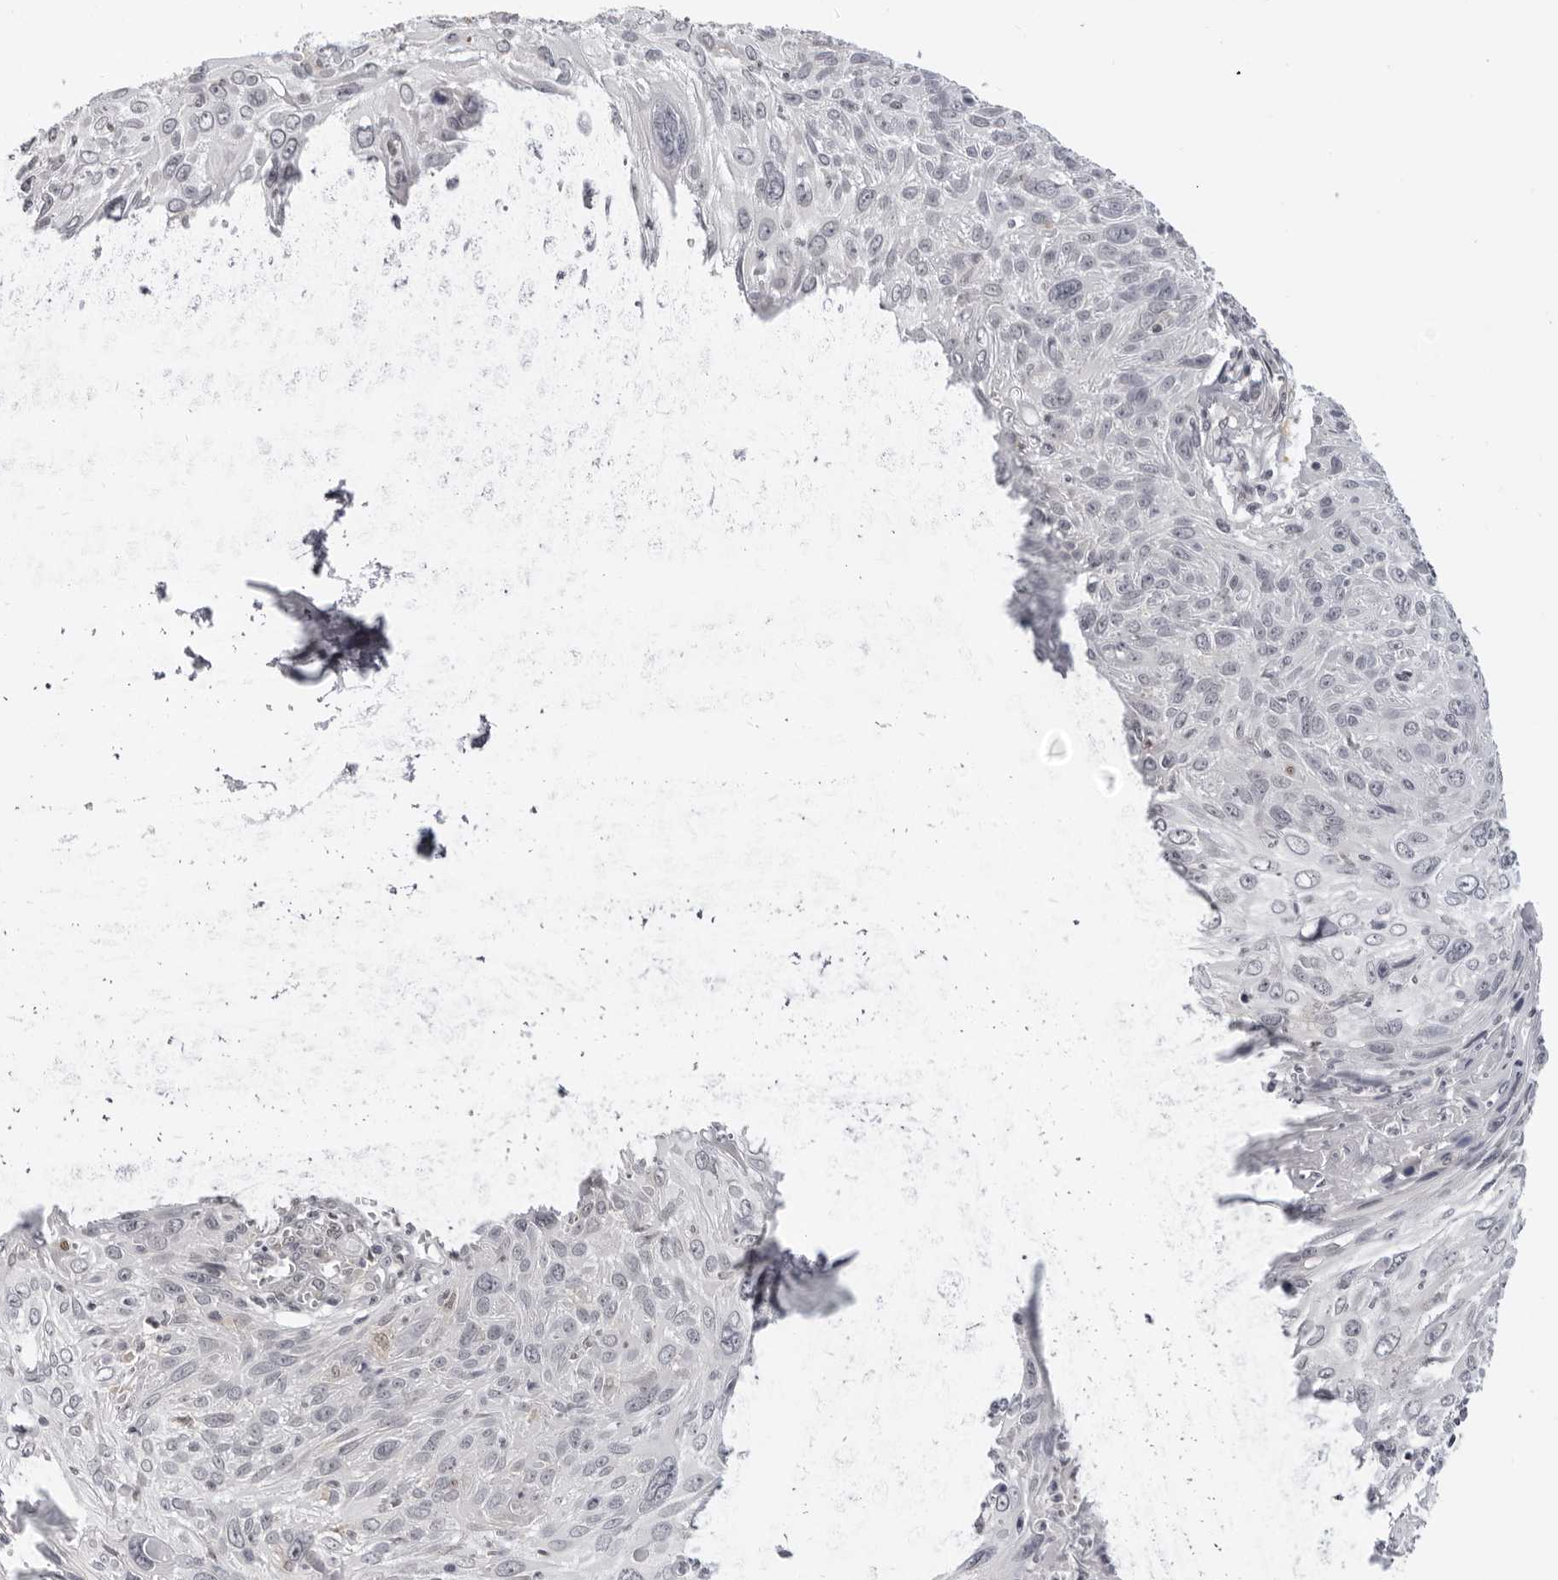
{"staining": {"intensity": "negative", "quantity": "none", "location": "none"}, "tissue": "cervical cancer", "cell_type": "Tumor cells", "image_type": "cancer", "snomed": [{"axis": "morphology", "description": "Squamous cell carcinoma, NOS"}, {"axis": "topography", "description": "Cervix"}], "caption": "An immunohistochemistry (IHC) micrograph of squamous cell carcinoma (cervical) is shown. There is no staining in tumor cells of squamous cell carcinoma (cervical). The staining is performed using DAB (3,3'-diaminobenzidine) brown chromogen with nuclei counter-stained in using hematoxylin.", "gene": "SRGAP2", "patient": {"sex": "female", "age": 51}}